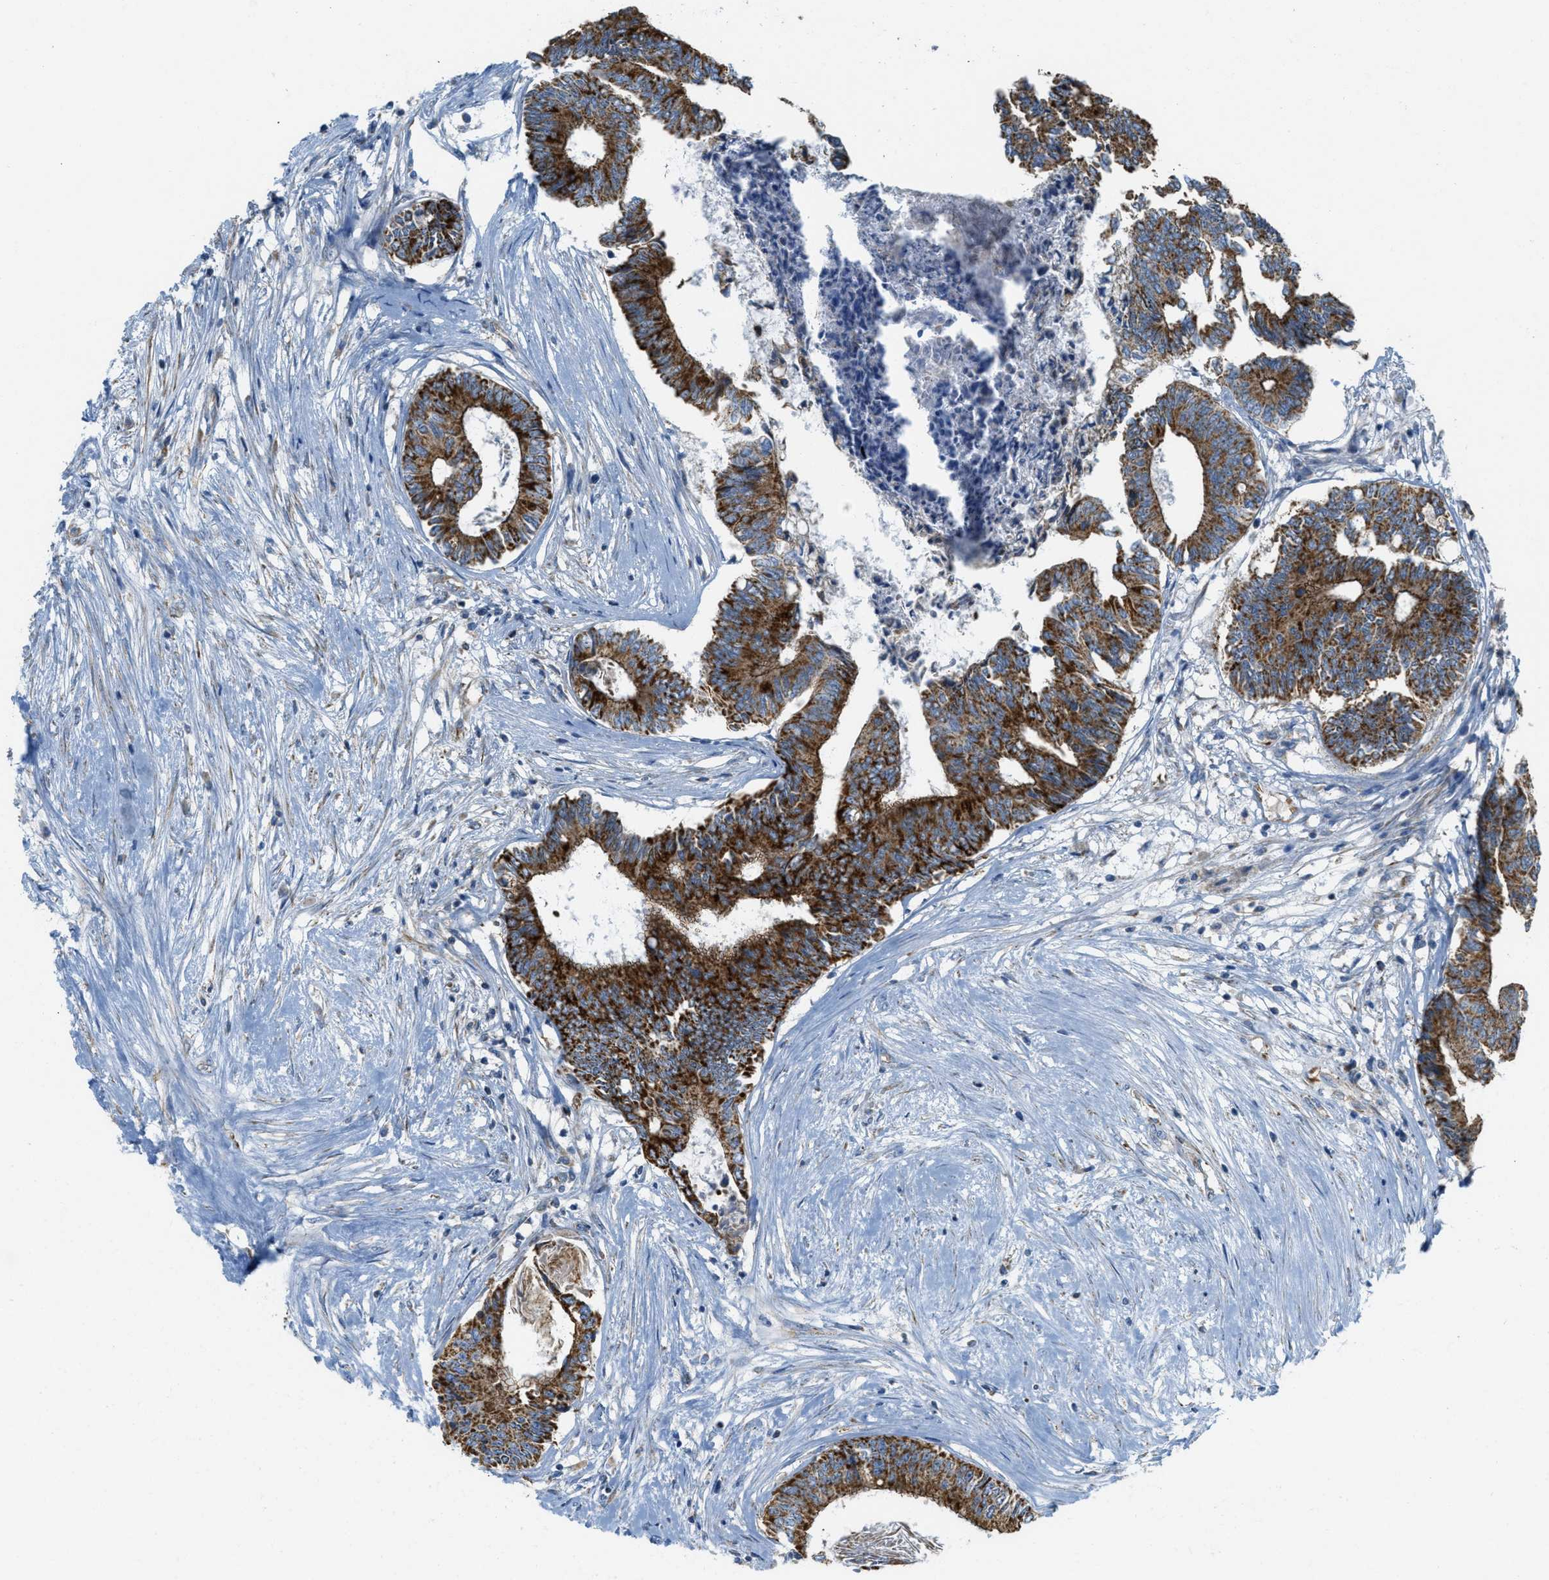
{"staining": {"intensity": "strong", "quantity": ">75%", "location": "cytoplasmic/membranous"}, "tissue": "colorectal cancer", "cell_type": "Tumor cells", "image_type": "cancer", "snomed": [{"axis": "morphology", "description": "Adenocarcinoma, NOS"}, {"axis": "topography", "description": "Rectum"}], "caption": "Immunohistochemistry (IHC) (DAB (3,3'-diaminobenzidine)) staining of human colorectal adenocarcinoma shows strong cytoplasmic/membranous protein positivity in approximately >75% of tumor cells. Immunohistochemistry stains the protein in brown and the nuclei are stained blue.", "gene": "BTN3A1", "patient": {"sex": "male", "age": 63}}